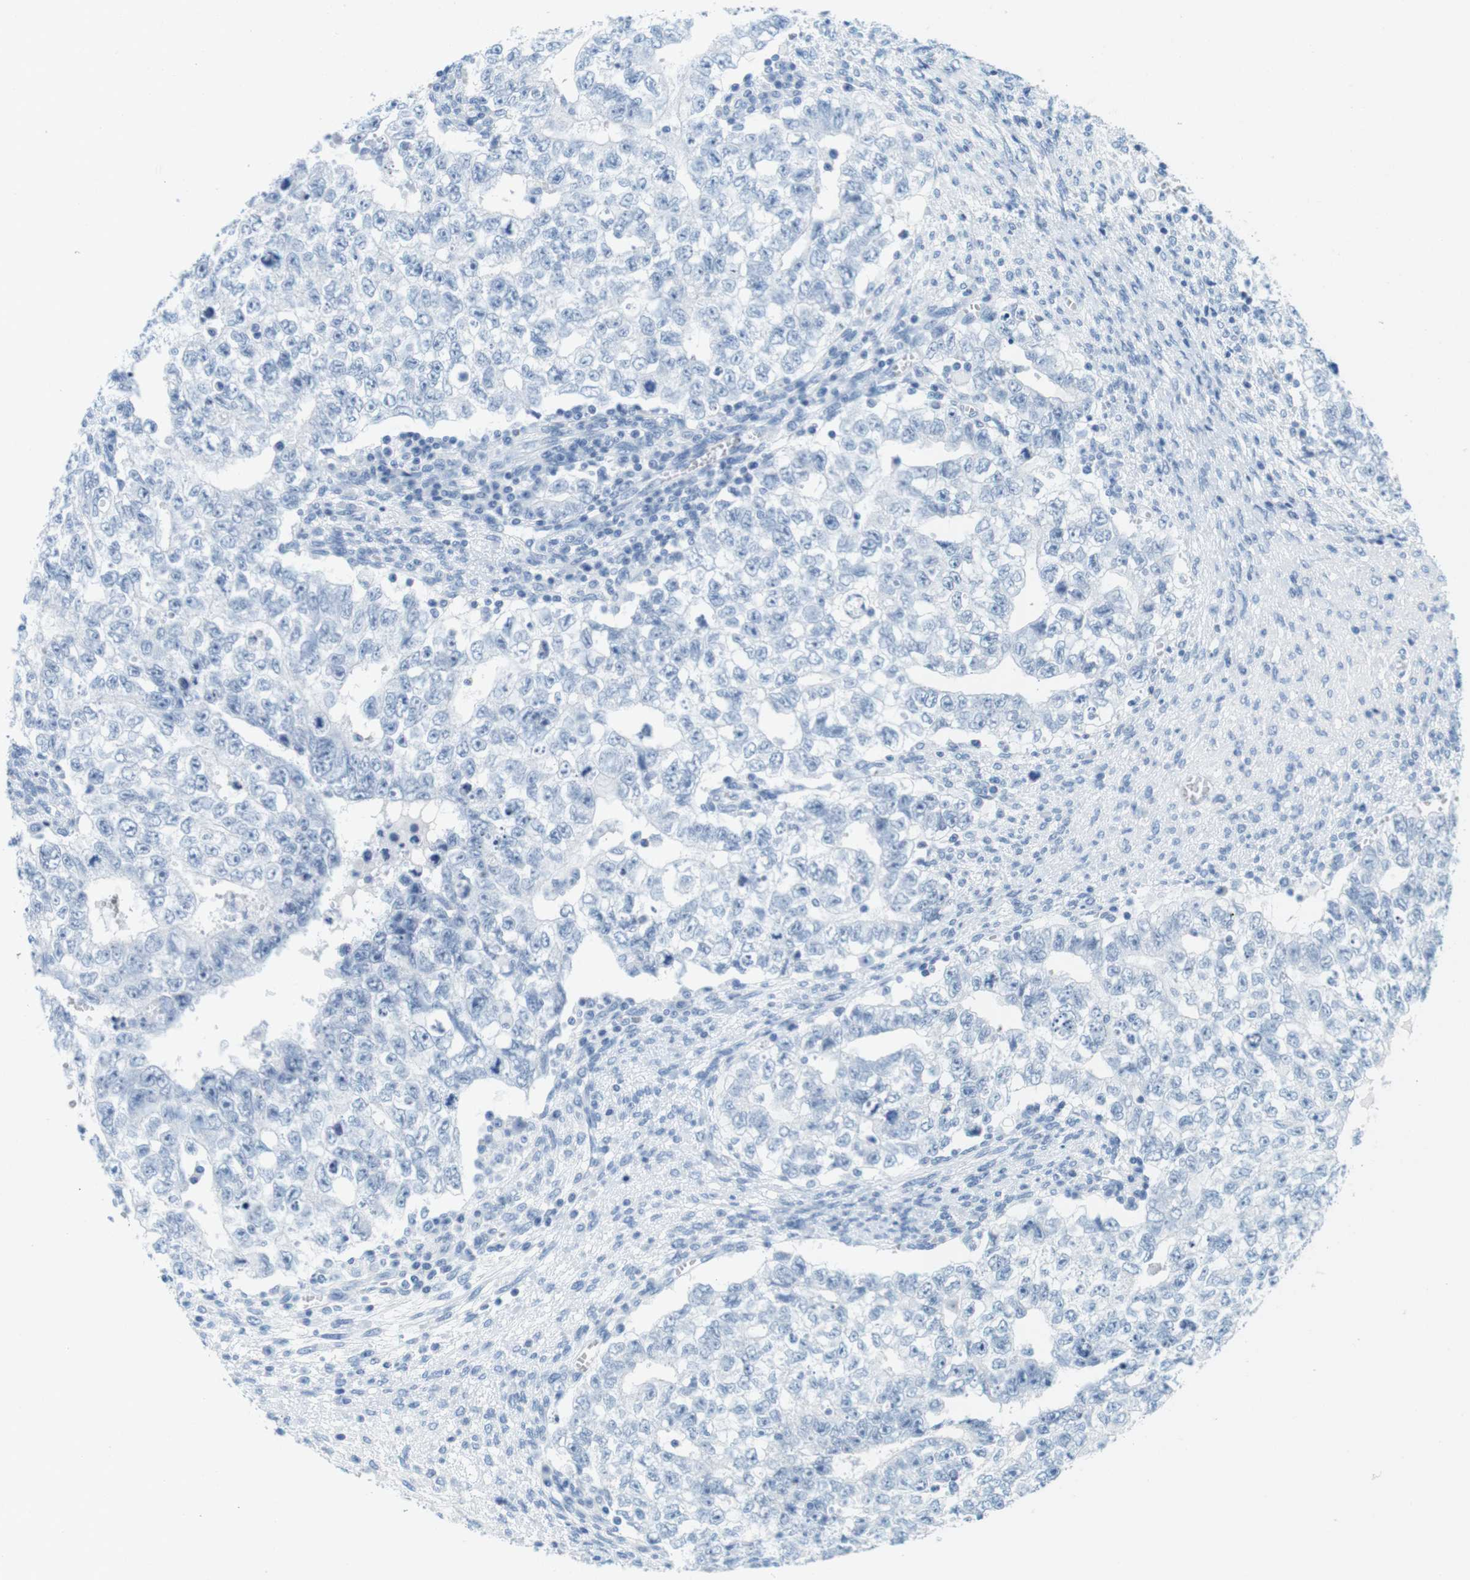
{"staining": {"intensity": "negative", "quantity": "none", "location": "none"}, "tissue": "testis cancer", "cell_type": "Tumor cells", "image_type": "cancer", "snomed": [{"axis": "morphology", "description": "Seminoma, NOS"}, {"axis": "morphology", "description": "Carcinoma, Embryonal, NOS"}, {"axis": "topography", "description": "Testis"}], "caption": "Immunohistochemistry image of human embryonal carcinoma (testis) stained for a protein (brown), which exhibits no positivity in tumor cells.", "gene": "CYP2C9", "patient": {"sex": "male", "age": 38}}